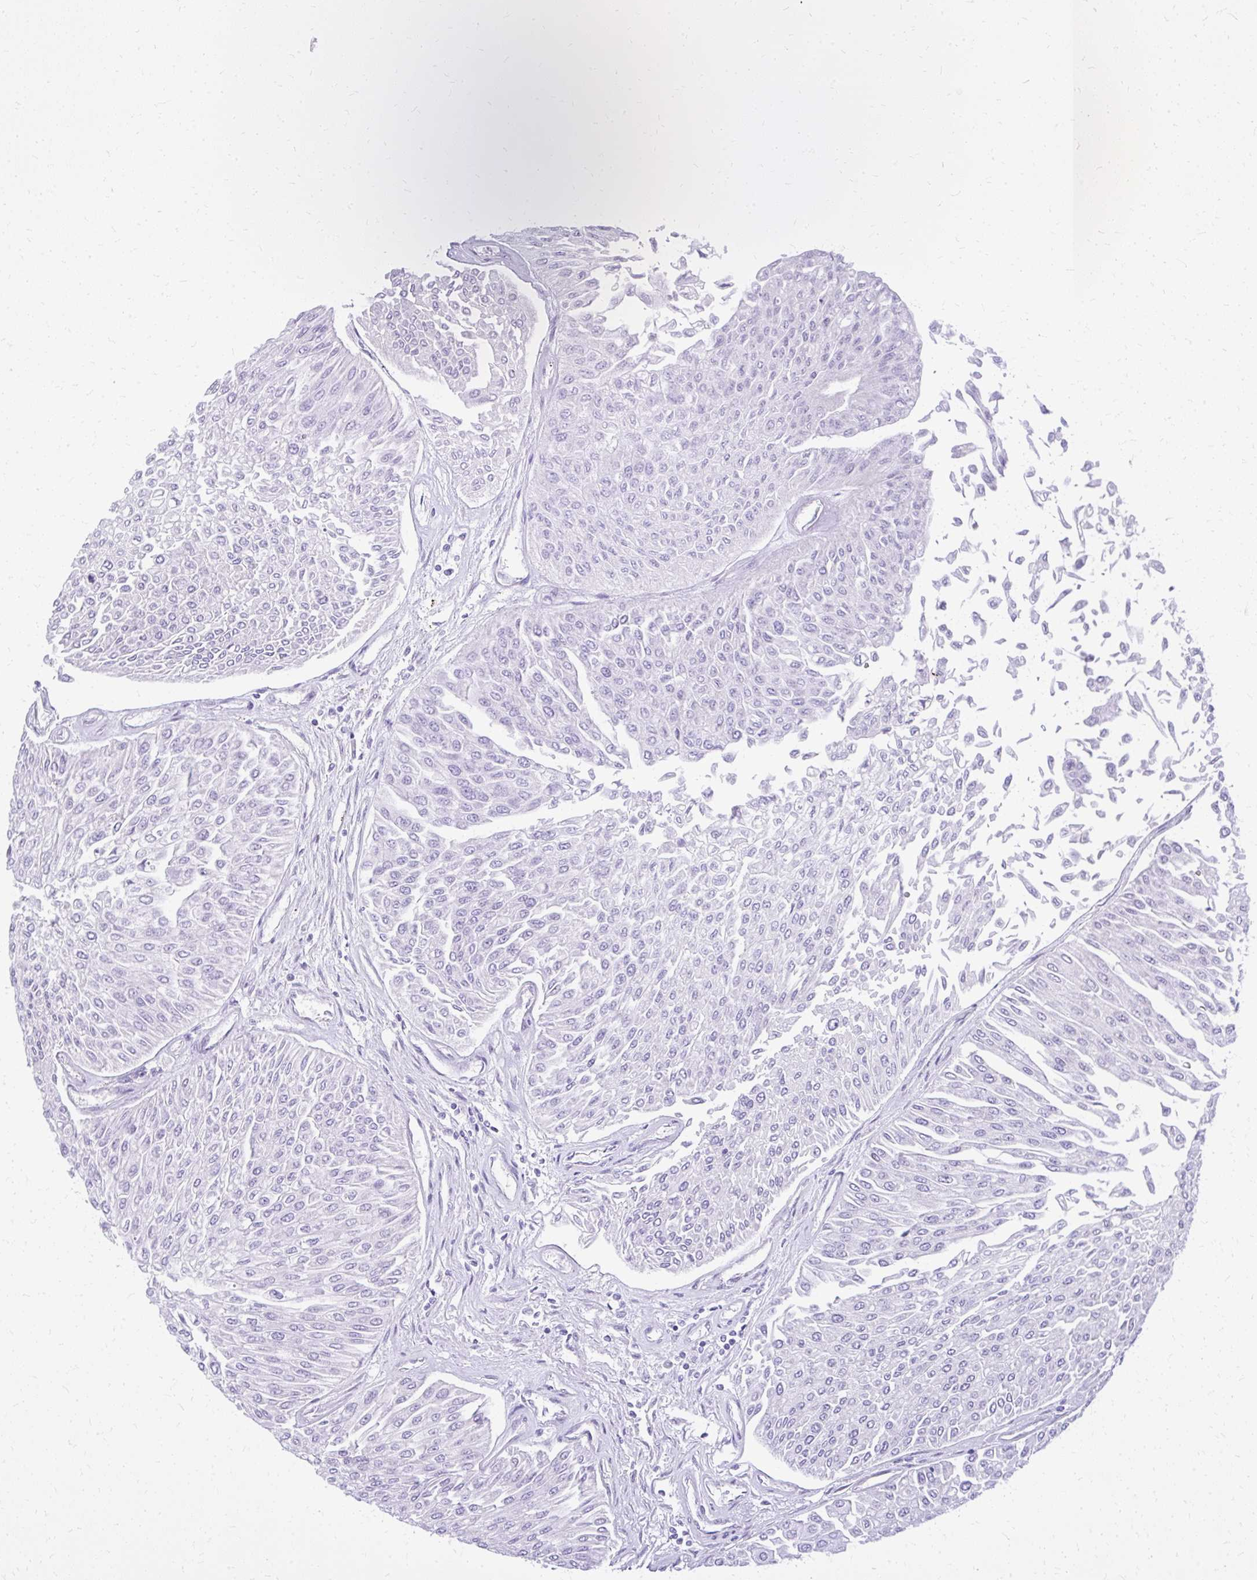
{"staining": {"intensity": "negative", "quantity": "none", "location": "none"}, "tissue": "urothelial cancer", "cell_type": "Tumor cells", "image_type": "cancer", "snomed": [{"axis": "morphology", "description": "Urothelial carcinoma, Low grade"}, {"axis": "topography", "description": "Urinary bladder"}], "caption": "This micrograph is of urothelial carcinoma (low-grade) stained with immunohistochemistry (IHC) to label a protein in brown with the nuclei are counter-stained blue. There is no expression in tumor cells. (Stains: DAB (3,3'-diaminobenzidine) immunohistochemistry with hematoxylin counter stain, Microscopy: brightfield microscopy at high magnification).", "gene": "PRAP1", "patient": {"sex": "male", "age": 67}}